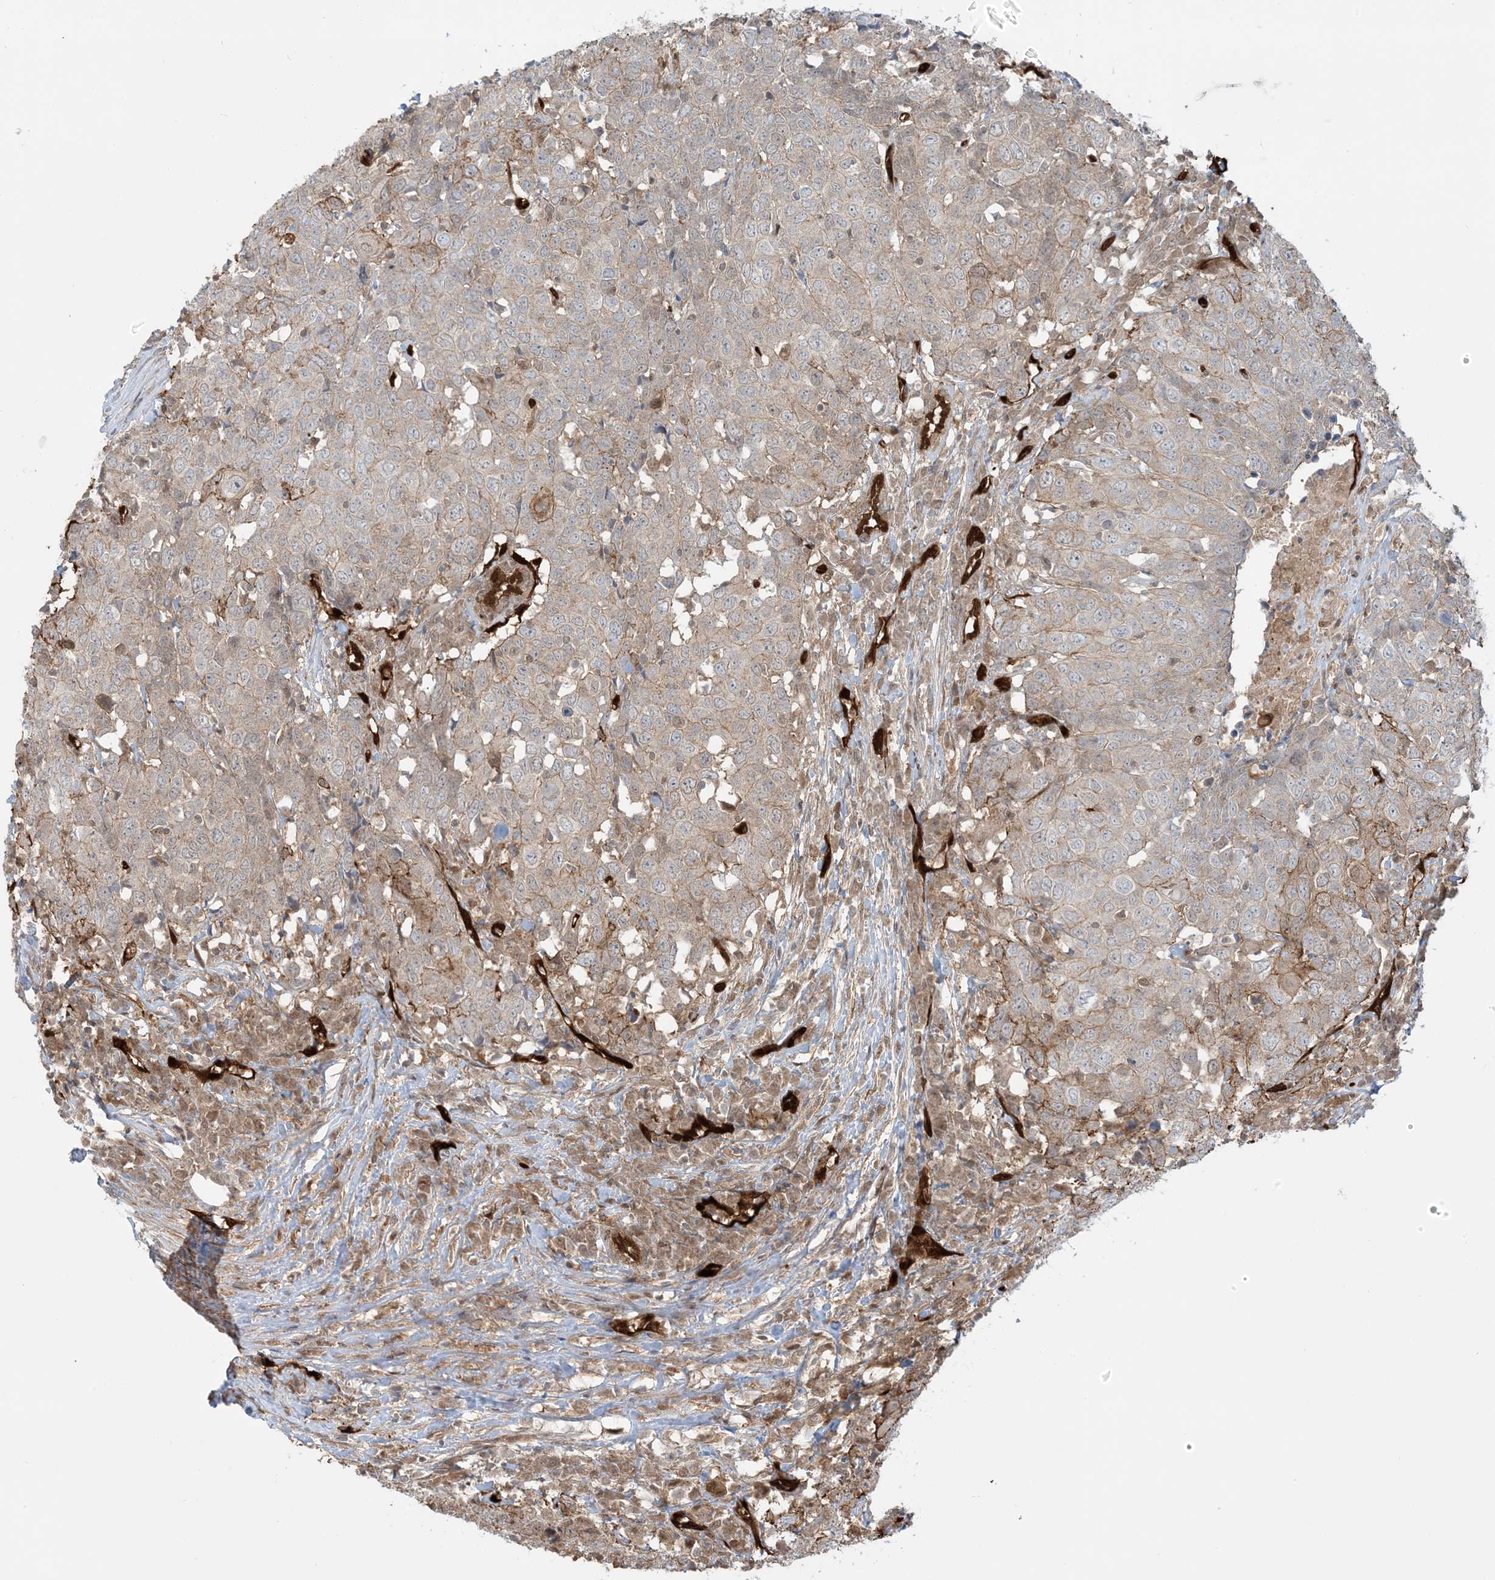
{"staining": {"intensity": "moderate", "quantity": "25%-75%", "location": "cytoplasmic/membranous"}, "tissue": "head and neck cancer", "cell_type": "Tumor cells", "image_type": "cancer", "snomed": [{"axis": "morphology", "description": "Squamous cell carcinoma, NOS"}, {"axis": "topography", "description": "Head-Neck"}], "caption": "Immunohistochemistry of squamous cell carcinoma (head and neck) exhibits medium levels of moderate cytoplasmic/membranous expression in approximately 25%-75% of tumor cells.", "gene": "PPM1F", "patient": {"sex": "male", "age": 66}}